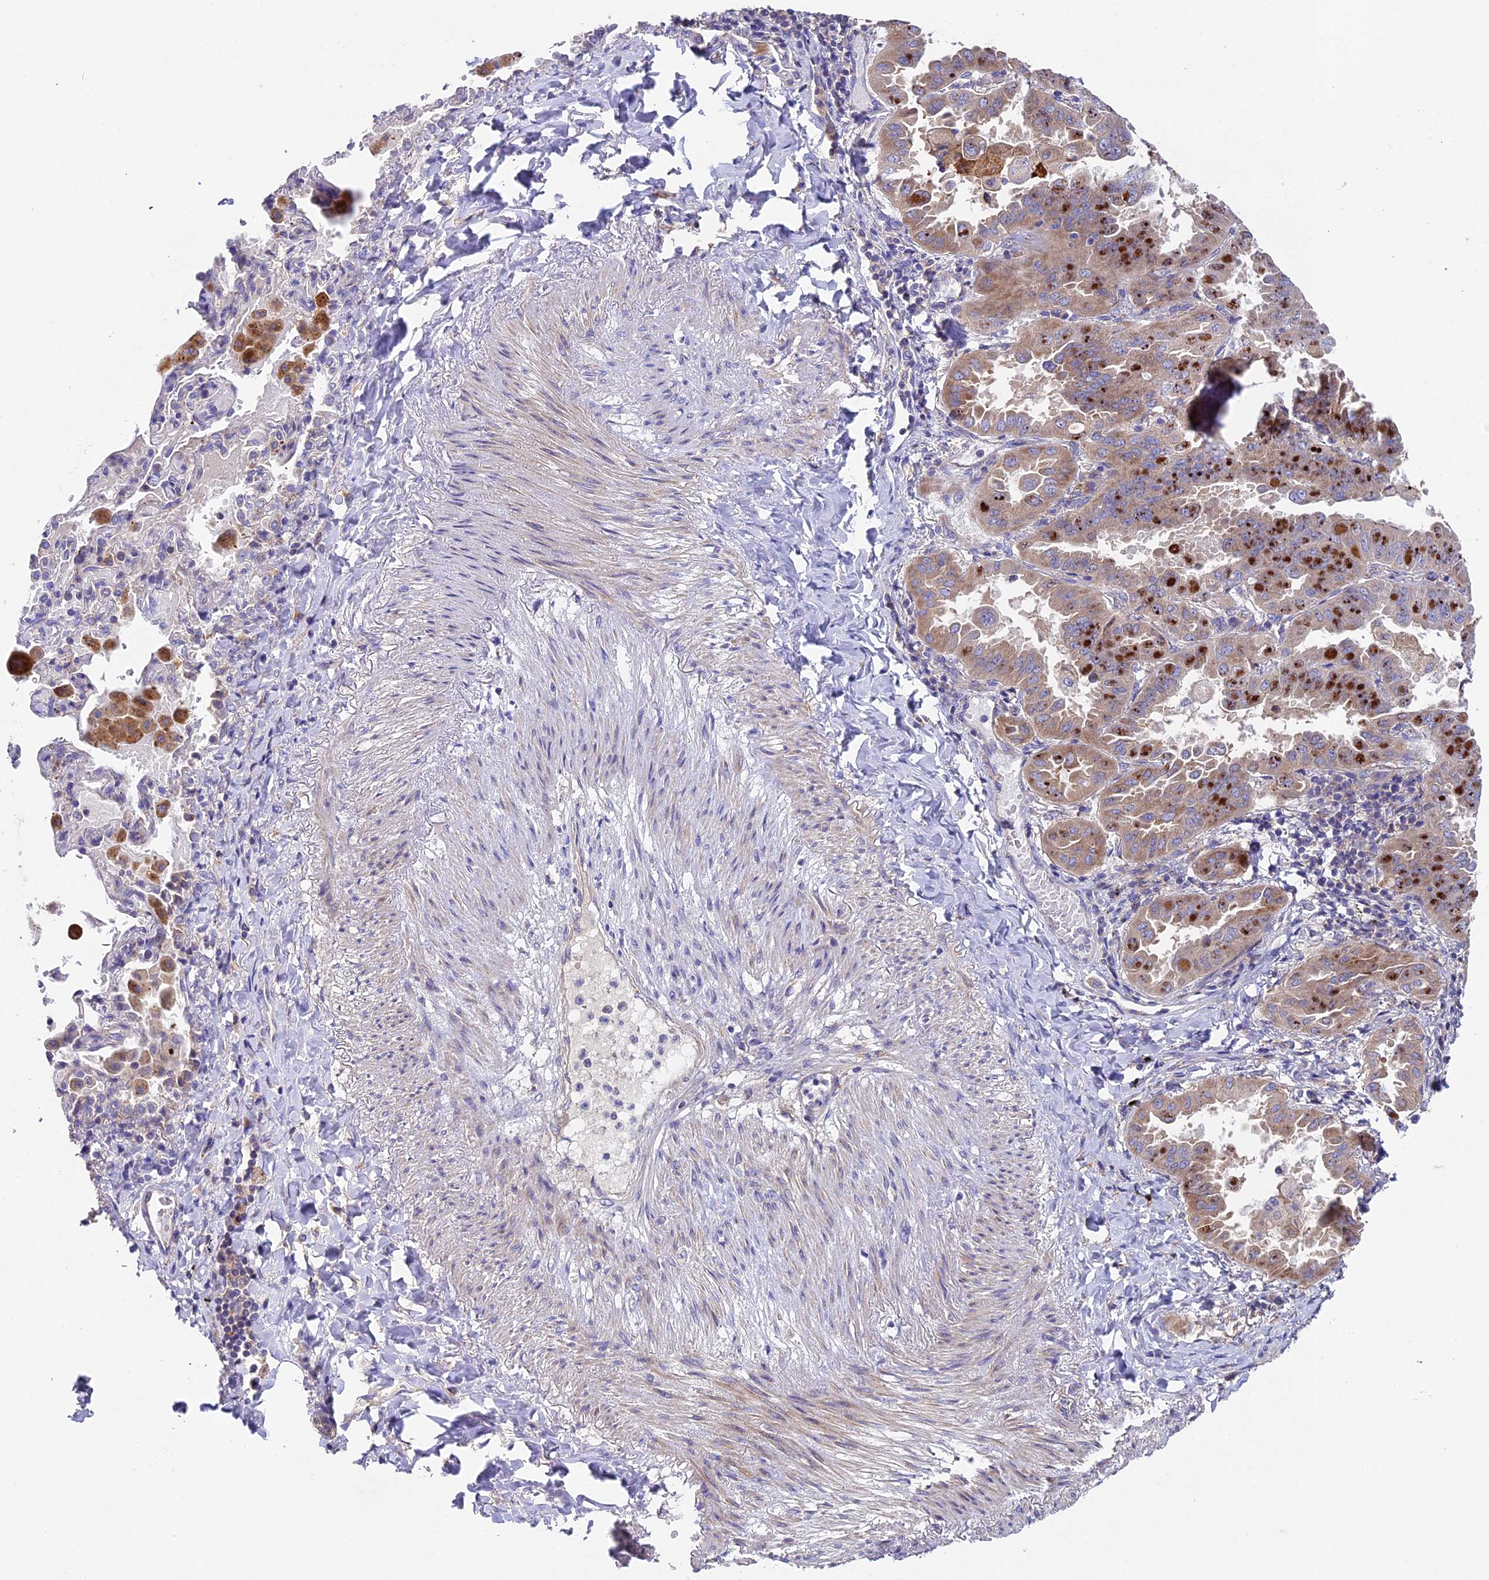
{"staining": {"intensity": "weak", "quantity": ">75%", "location": "cytoplasmic/membranous"}, "tissue": "lung cancer", "cell_type": "Tumor cells", "image_type": "cancer", "snomed": [{"axis": "morphology", "description": "Adenocarcinoma, NOS"}, {"axis": "topography", "description": "Lung"}], "caption": "About >75% of tumor cells in lung cancer (adenocarcinoma) demonstrate weak cytoplasmic/membranous protein positivity as visualized by brown immunohistochemical staining.", "gene": "PIGU", "patient": {"sex": "male", "age": 64}}